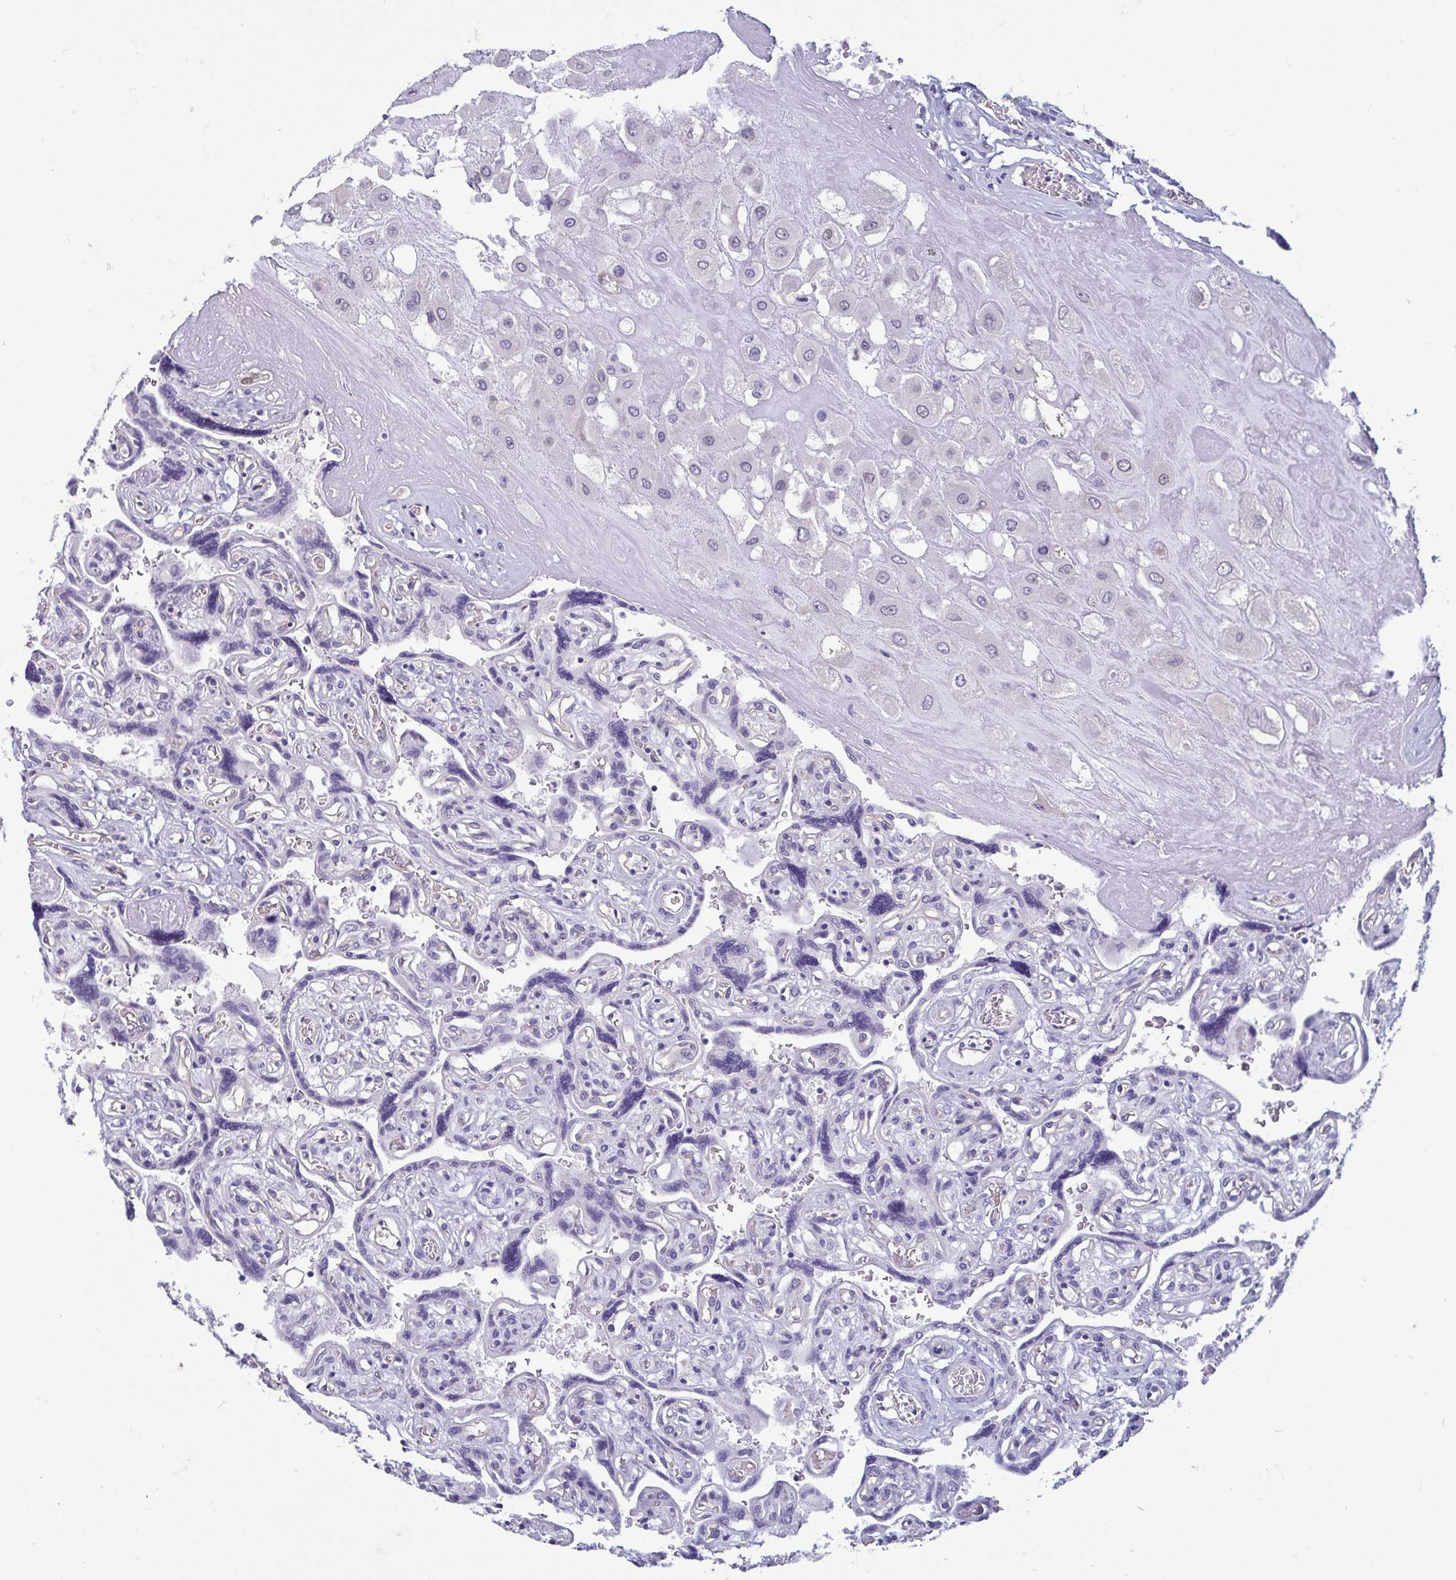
{"staining": {"intensity": "negative", "quantity": "none", "location": "none"}, "tissue": "placenta", "cell_type": "Decidual cells", "image_type": "normal", "snomed": [{"axis": "morphology", "description": "Normal tissue, NOS"}, {"axis": "topography", "description": "Placenta"}], "caption": "Photomicrograph shows no significant protein positivity in decidual cells of benign placenta.", "gene": "MORC4", "patient": {"sex": "female", "age": 32}}